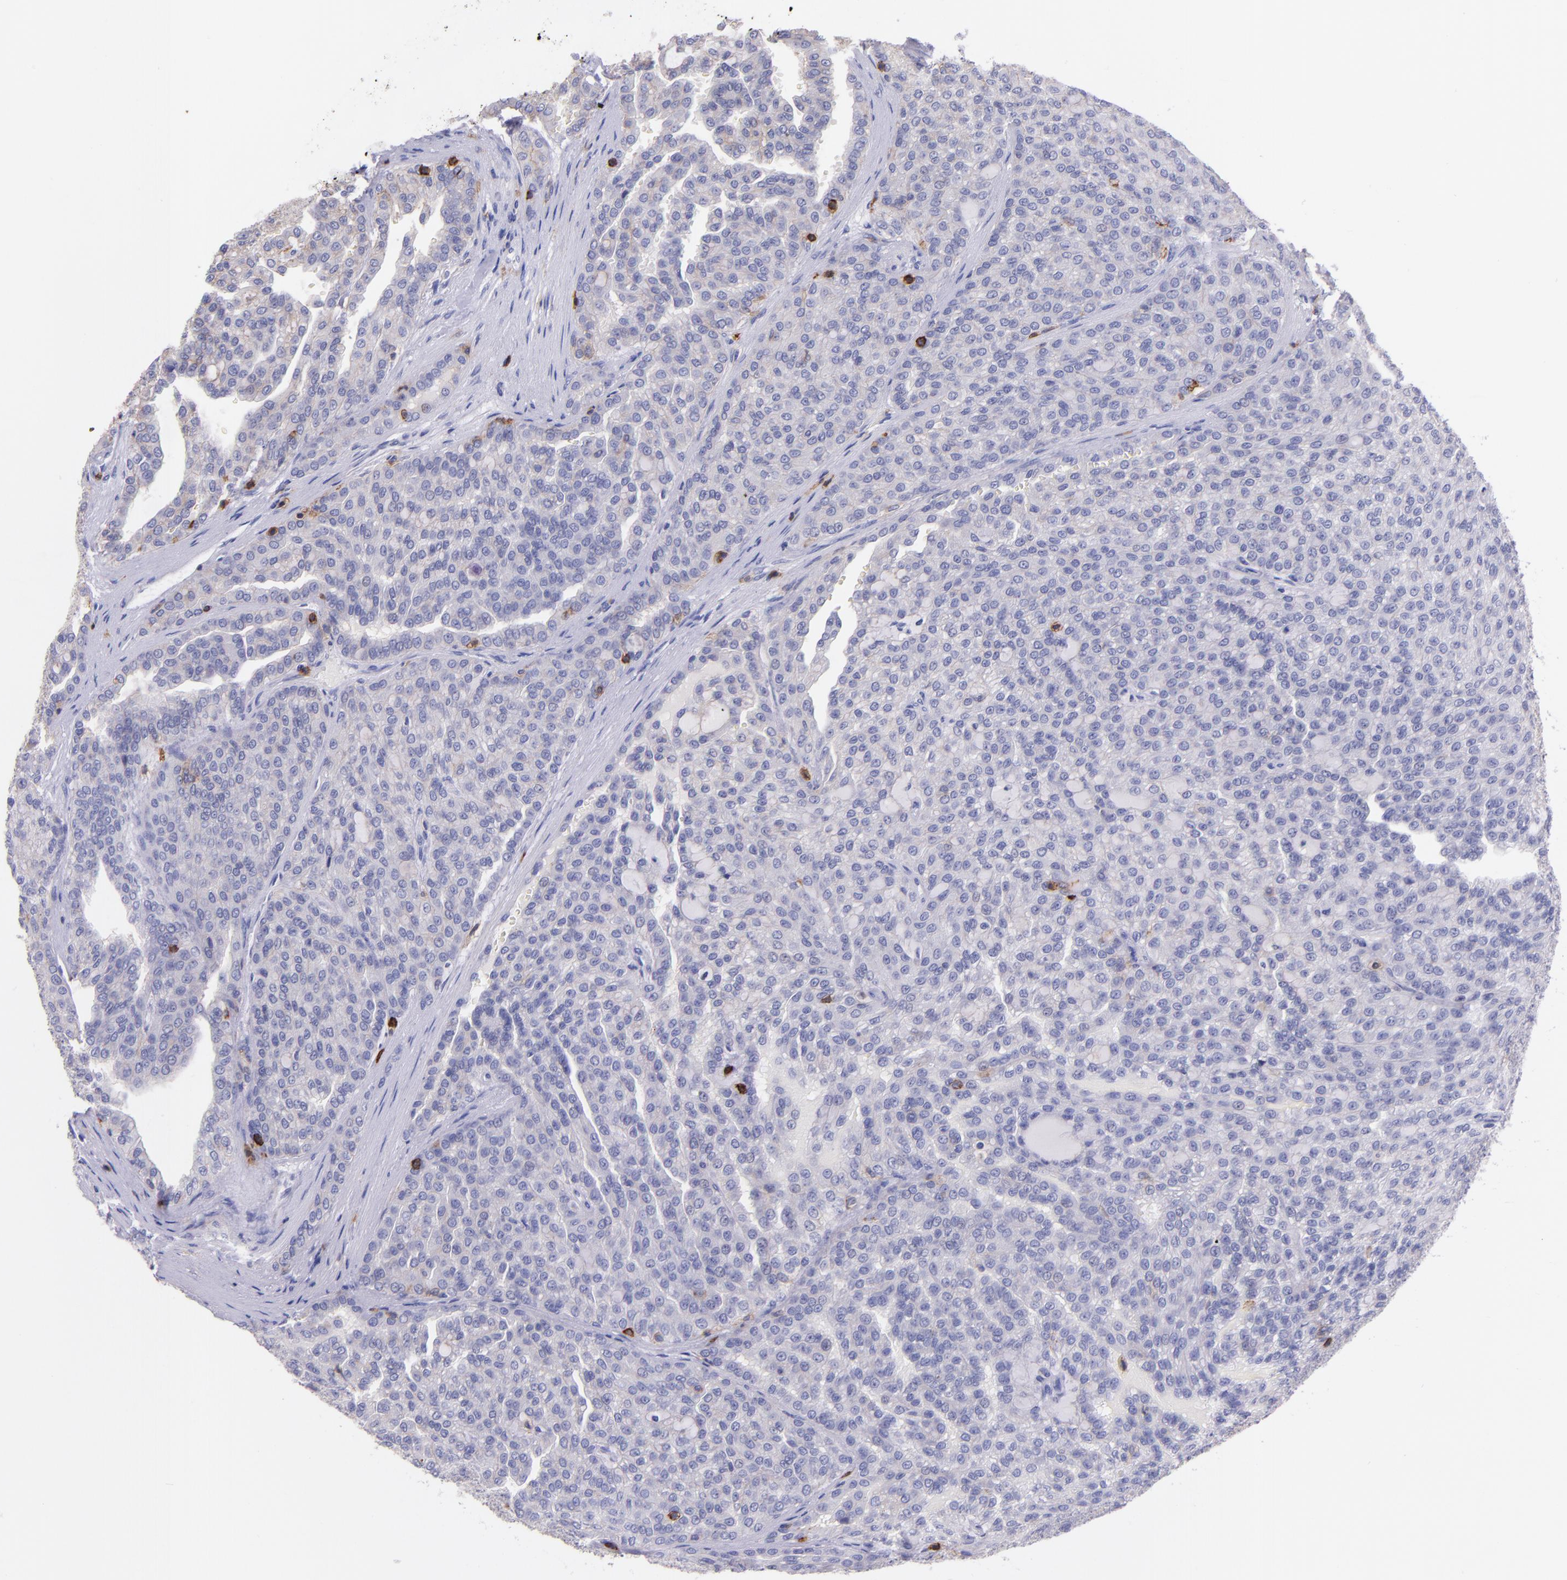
{"staining": {"intensity": "negative", "quantity": "none", "location": "none"}, "tissue": "renal cancer", "cell_type": "Tumor cells", "image_type": "cancer", "snomed": [{"axis": "morphology", "description": "Adenocarcinoma, NOS"}, {"axis": "topography", "description": "Kidney"}], "caption": "DAB (3,3'-diaminobenzidine) immunohistochemical staining of renal adenocarcinoma shows no significant staining in tumor cells.", "gene": "SPN", "patient": {"sex": "male", "age": 63}}